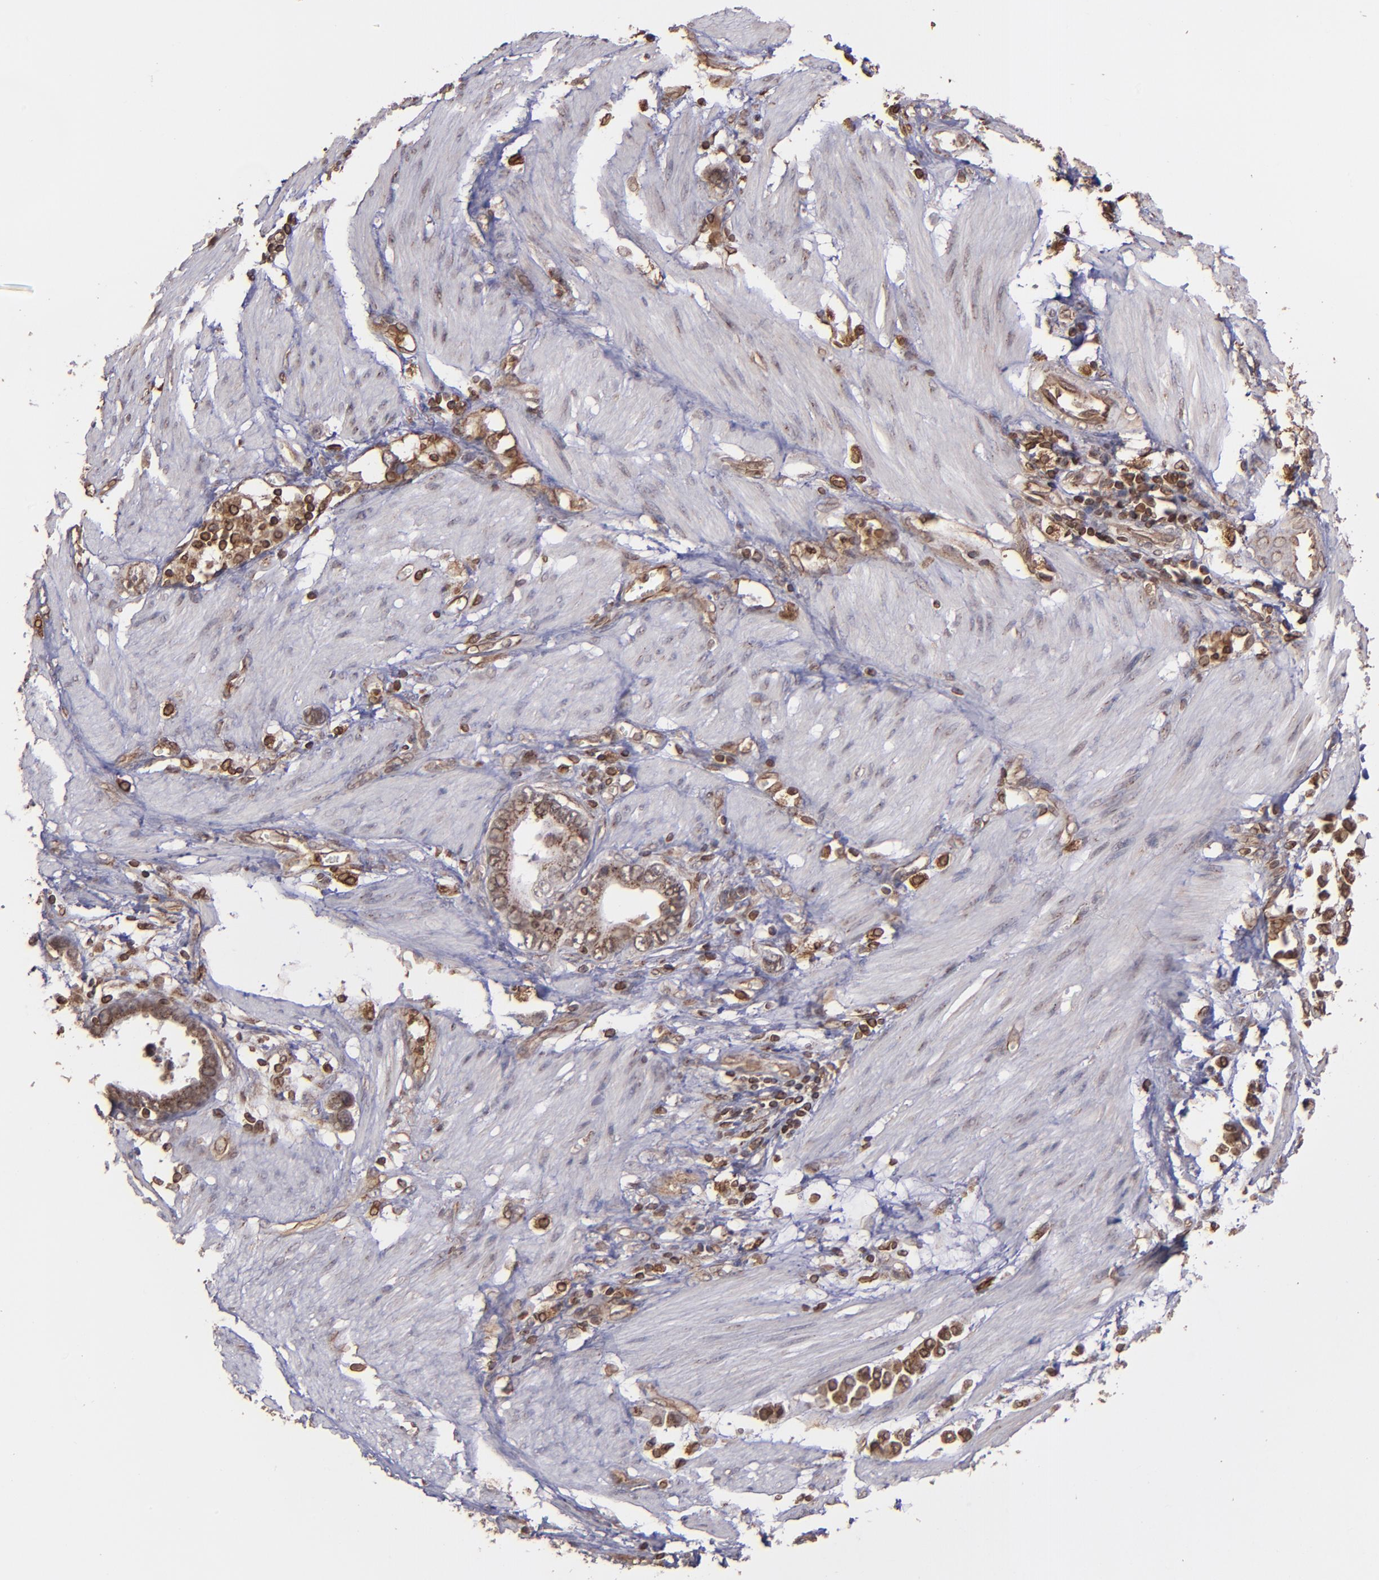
{"staining": {"intensity": "weak", "quantity": ">75%", "location": "cytoplasmic/membranous"}, "tissue": "stomach cancer", "cell_type": "Tumor cells", "image_type": "cancer", "snomed": [{"axis": "morphology", "description": "Adenocarcinoma, NOS"}, {"axis": "topography", "description": "Stomach"}], "caption": "Approximately >75% of tumor cells in human adenocarcinoma (stomach) show weak cytoplasmic/membranous protein positivity as visualized by brown immunohistochemical staining.", "gene": "TRIP11", "patient": {"sex": "male", "age": 78}}